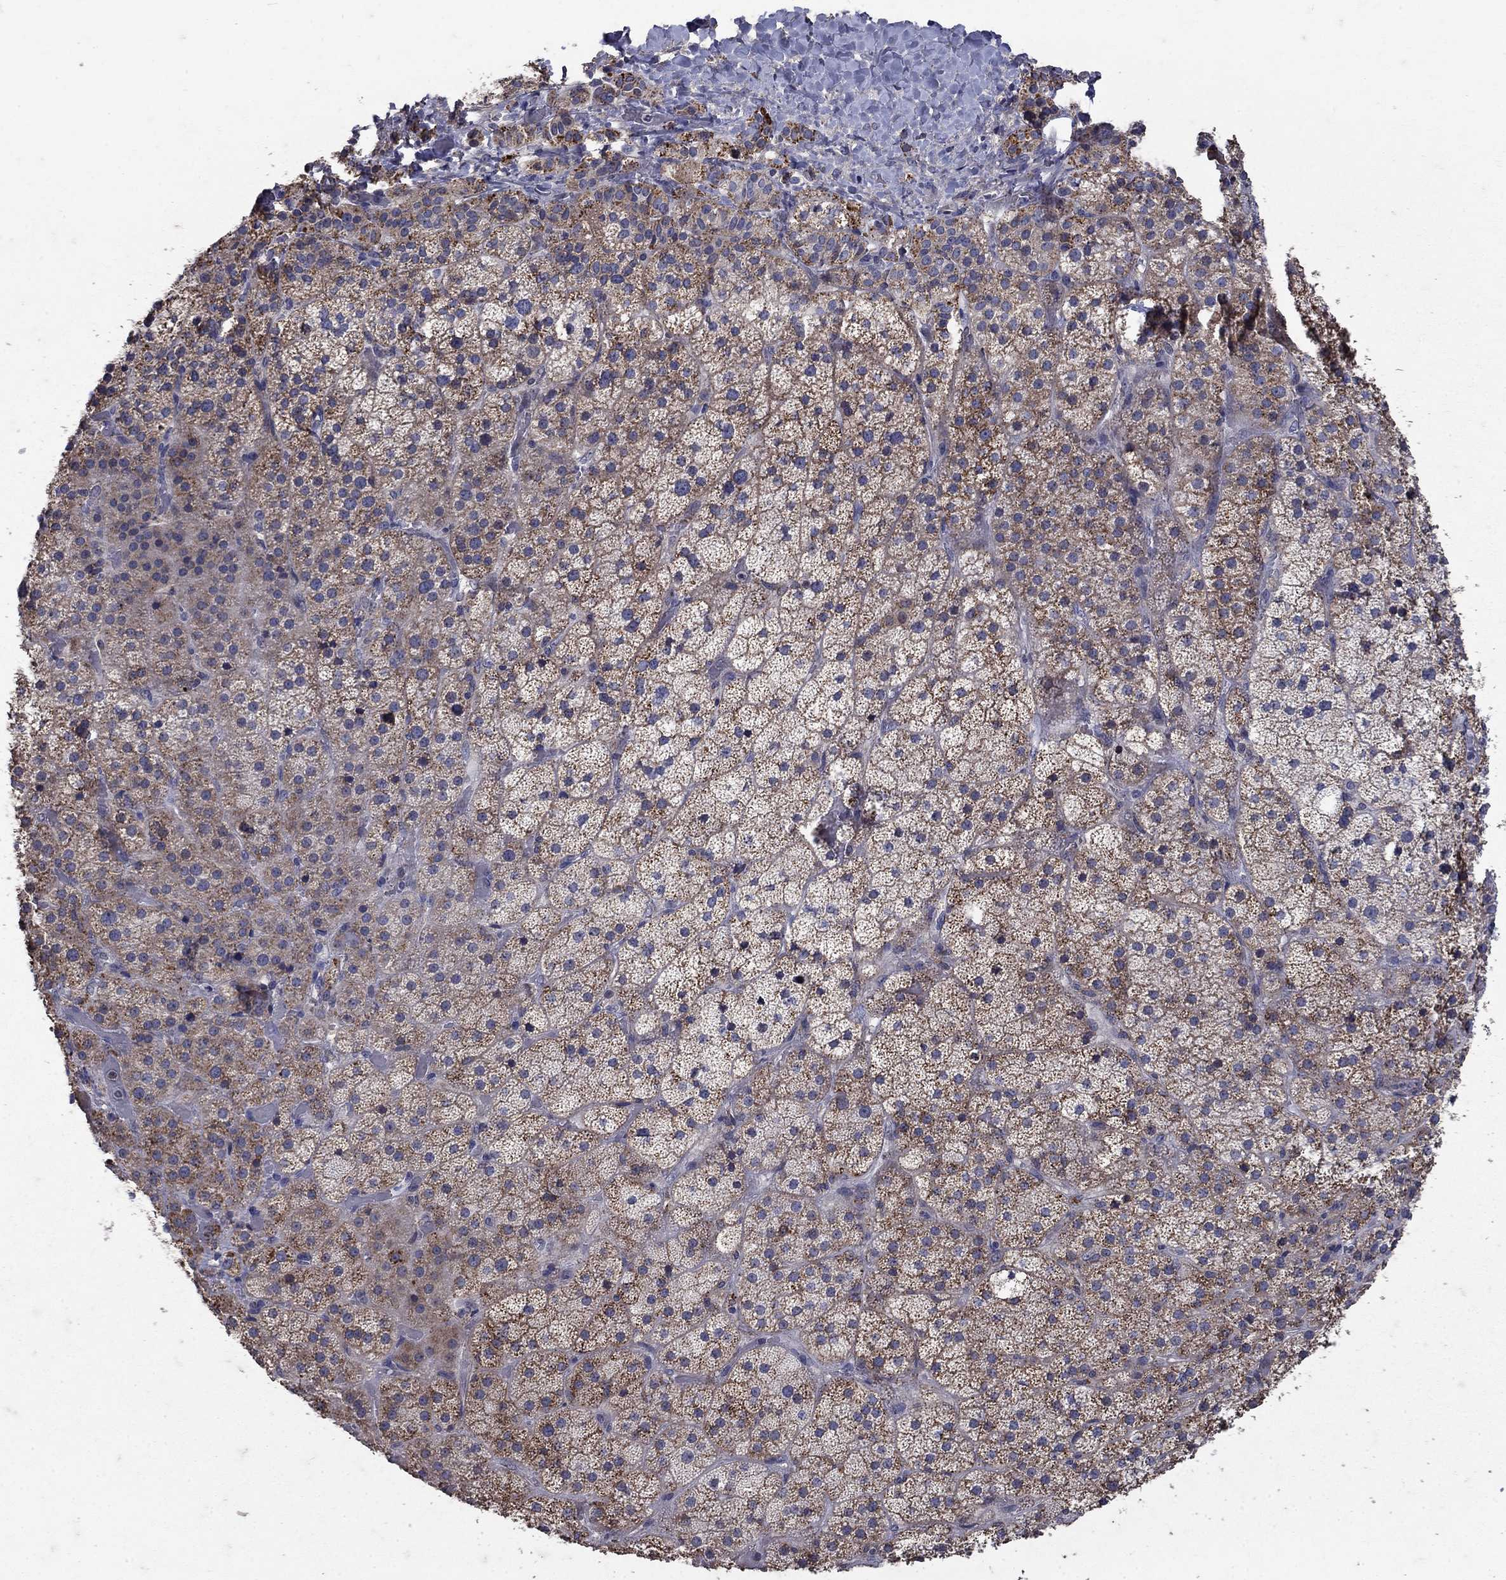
{"staining": {"intensity": "moderate", "quantity": "25%-75%", "location": "cytoplasmic/membranous"}, "tissue": "adrenal gland", "cell_type": "Glandular cells", "image_type": "normal", "snomed": [{"axis": "morphology", "description": "Normal tissue, NOS"}, {"axis": "topography", "description": "Adrenal gland"}], "caption": "Immunohistochemistry histopathology image of normal human adrenal gland stained for a protein (brown), which shows medium levels of moderate cytoplasmic/membranous expression in about 25%-75% of glandular cells.", "gene": "NPC2", "patient": {"sex": "male", "age": 57}}